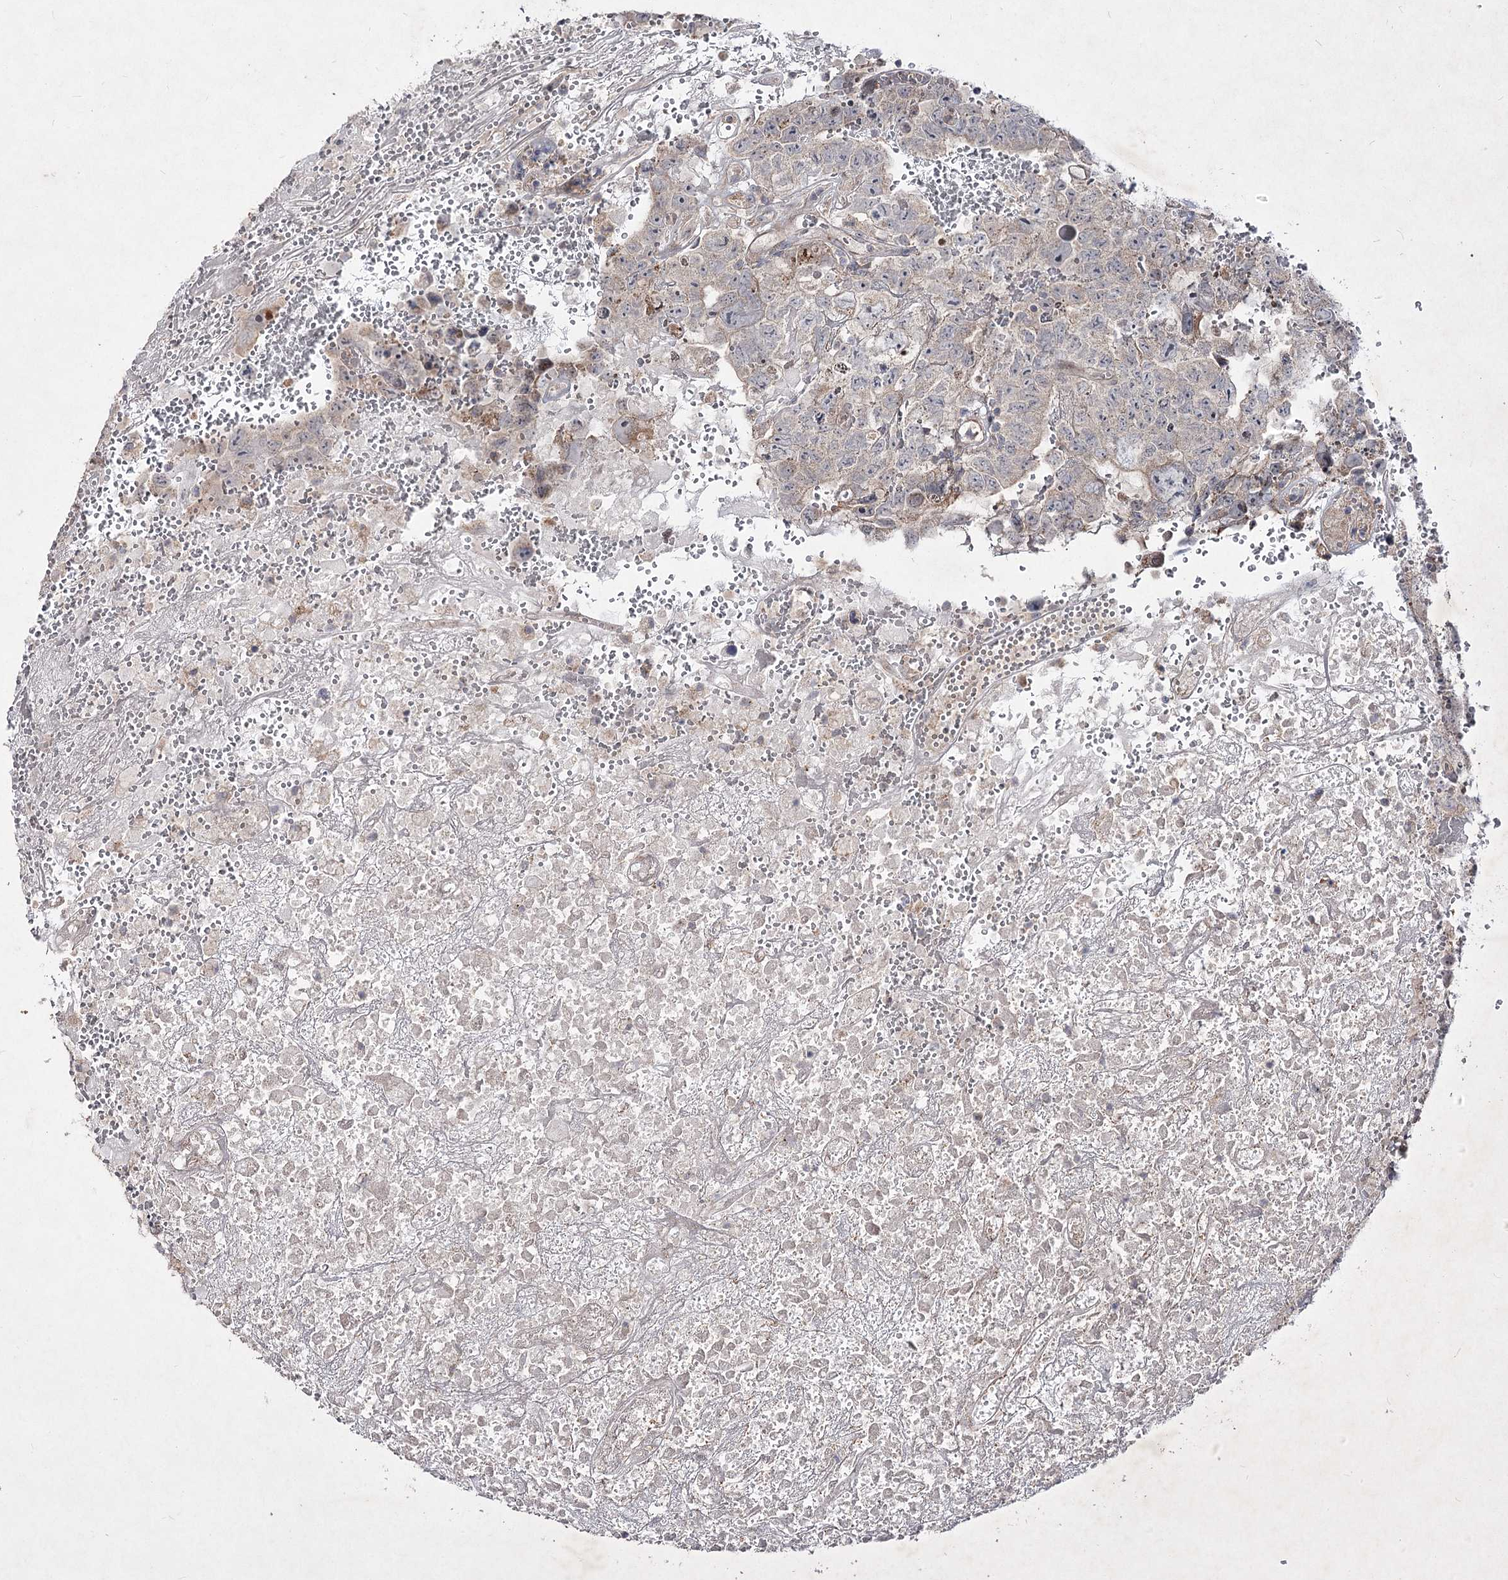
{"staining": {"intensity": "negative", "quantity": "none", "location": "none"}, "tissue": "testis cancer", "cell_type": "Tumor cells", "image_type": "cancer", "snomed": [{"axis": "morphology", "description": "Carcinoma, Embryonal, NOS"}, {"axis": "topography", "description": "Testis"}], "caption": "Protein analysis of testis cancer shows no significant positivity in tumor cells. The staining was performed using DAB (3,3'-diaminobenzidine) to visualize the protein expression in brown, while the nuclei were stained in blue with hematoxylin (Magnification: 20x).", "gene": "CIB2", "patient": {"sex": "male", "age": 45}}